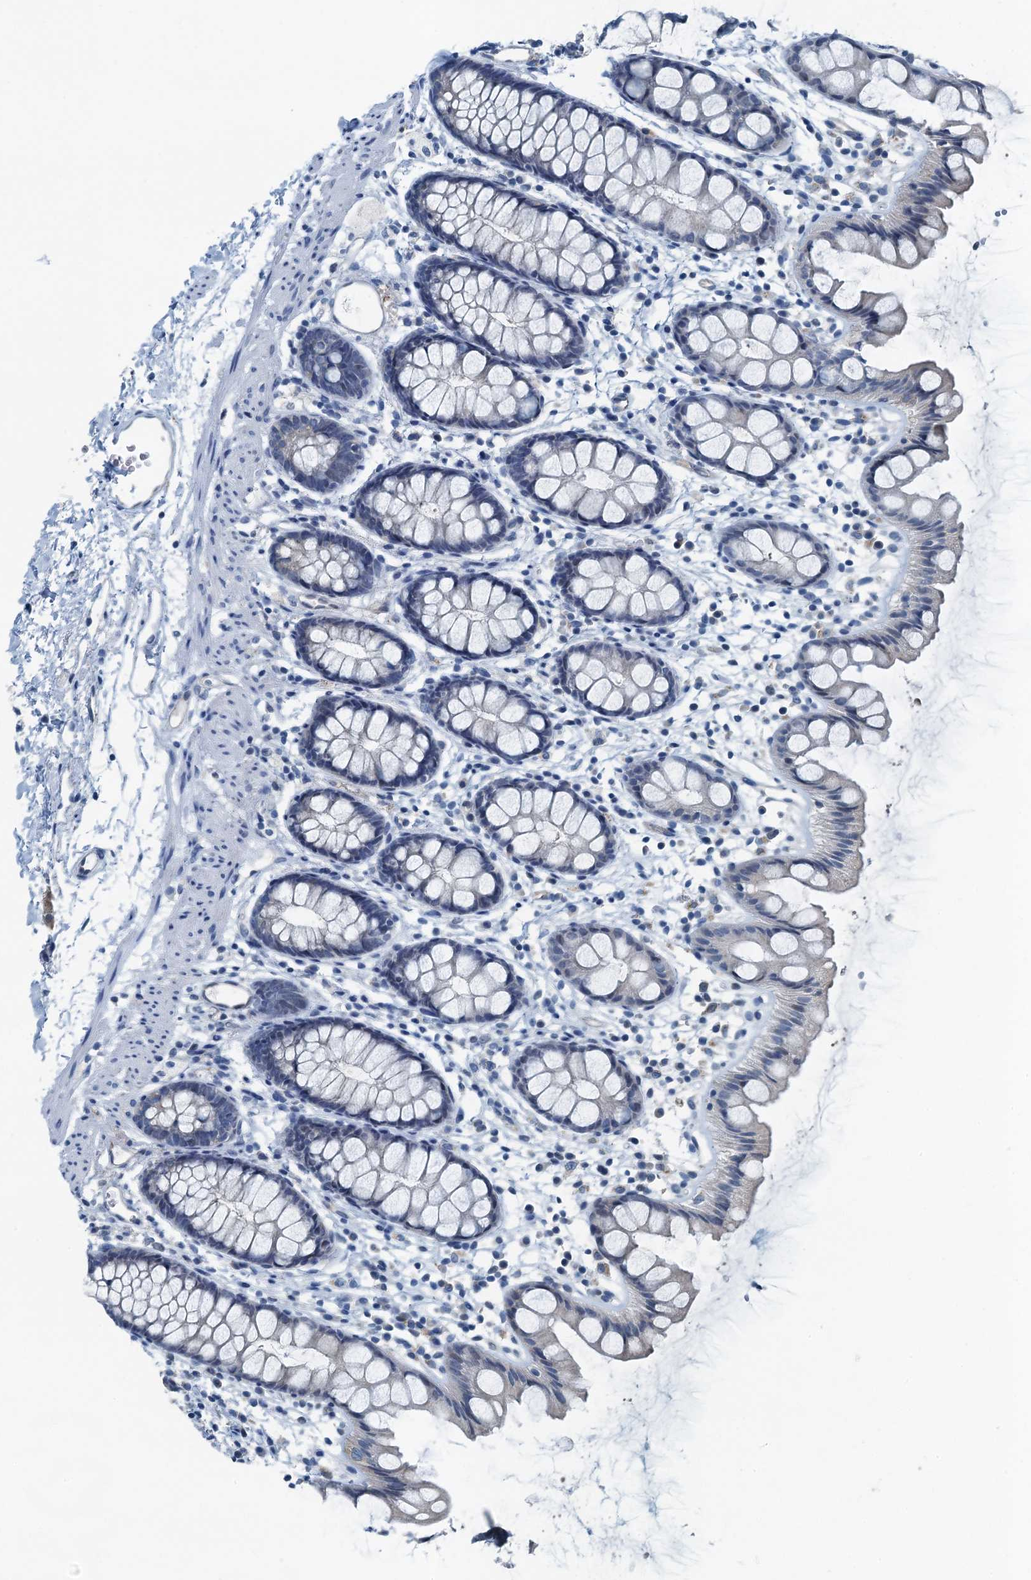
{"staining": {"intensity": "negative", "quantity": "none", "location": "none"}, "tissue": "rectum", "cell_type": "Glandular cells", "image_type": "normal", "snomed": [{"axis": "morphology", "description": "Normal tissue, NOS"}, {"axis": "topography", "description": "Rectum"}], "caption": "A high-resolution histopathology image shows immunohistochemistry (IHC) staining of benign rectum, which shows no significant staining in glandular cells. (IHC, brightfield microscopy, high magnification).", "gene": "GFOD2", "patient": {"sex": "female", "age": 65}}